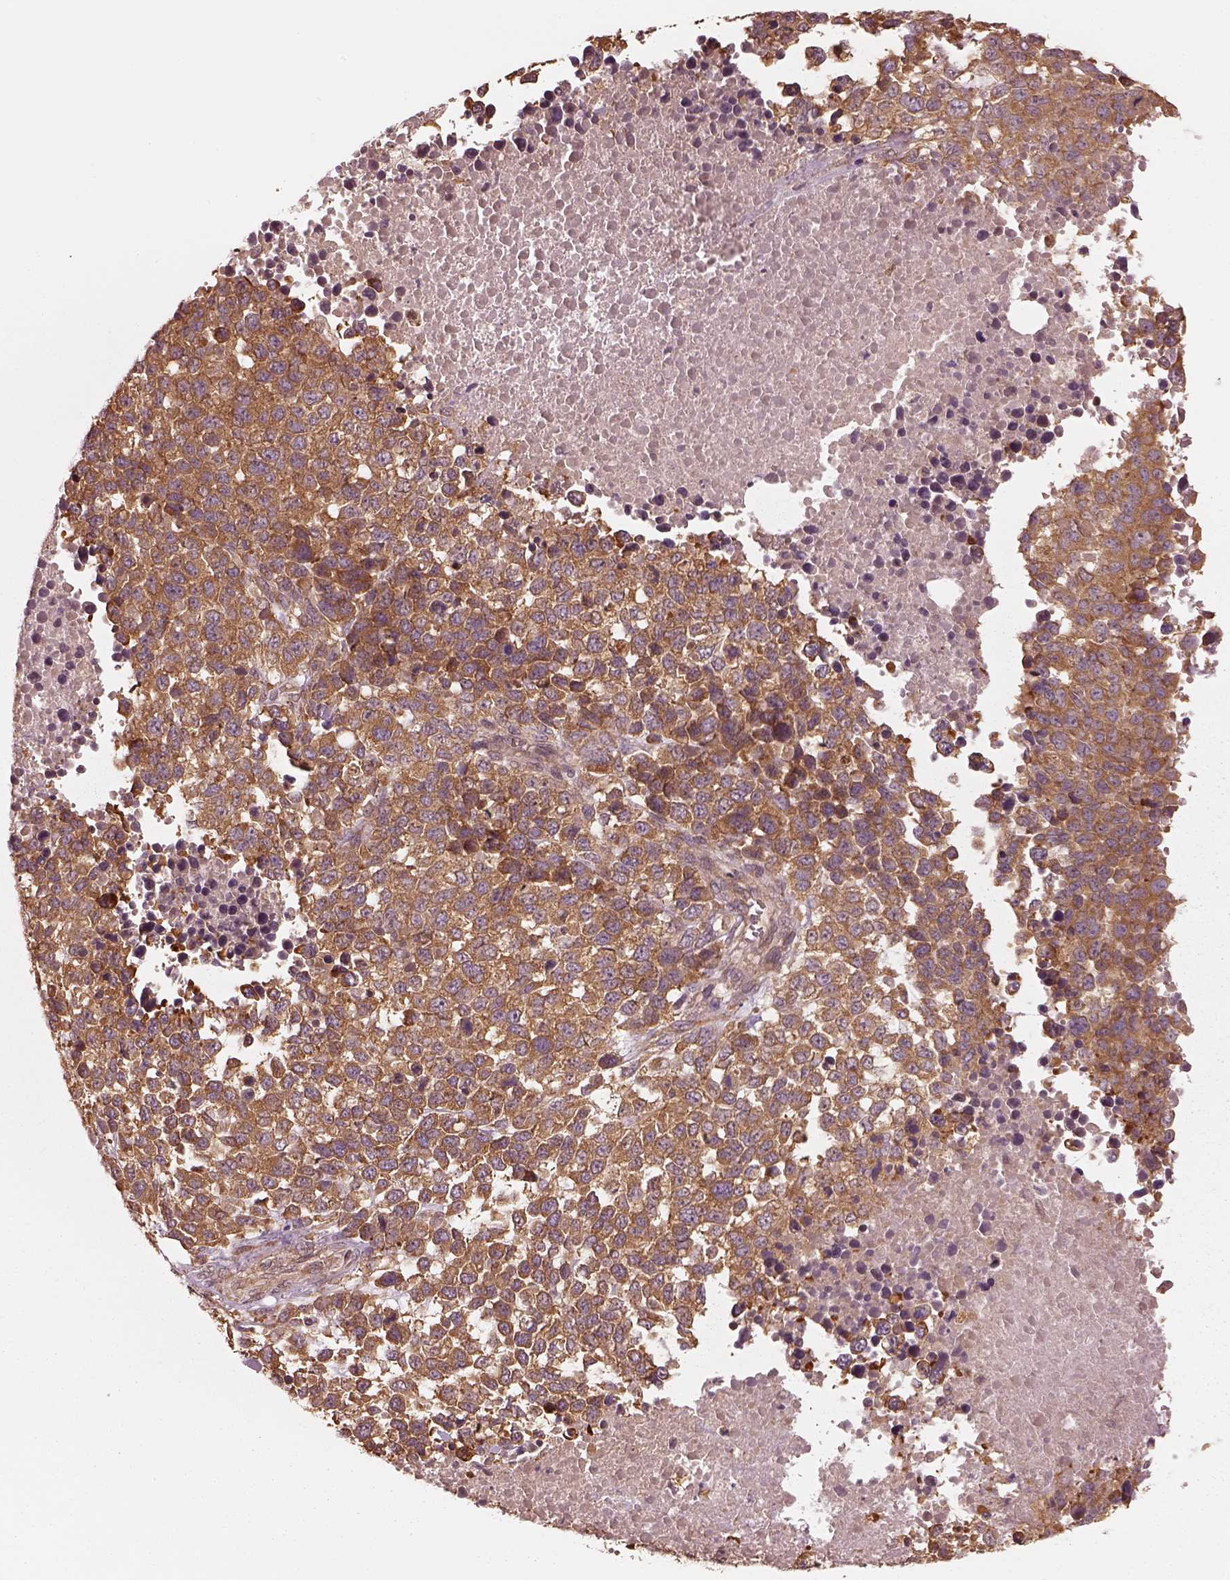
{"staining": {"intensity": "moderate", "quantity": ">75%", "location": "cytoplasmic/membranous"}, "tissue": "melanoma", "cell_type": "Tumor cells", "image_type": "cancer", "snomed": [{"axis": "morphology", "description": "Malignant melanoma, Metastatic site"}, {"axis": "topography", "description": "Skin"}], "caption": "Approximately >75% of tumor cells in malignant melanoma (metastatic site) exhibit moderate cytoplasmic/membranous protein expression as visualized by brown immunohistochemical staining.", "gene": "RPS5", "patient": {"sex": "male", "age": 84}}